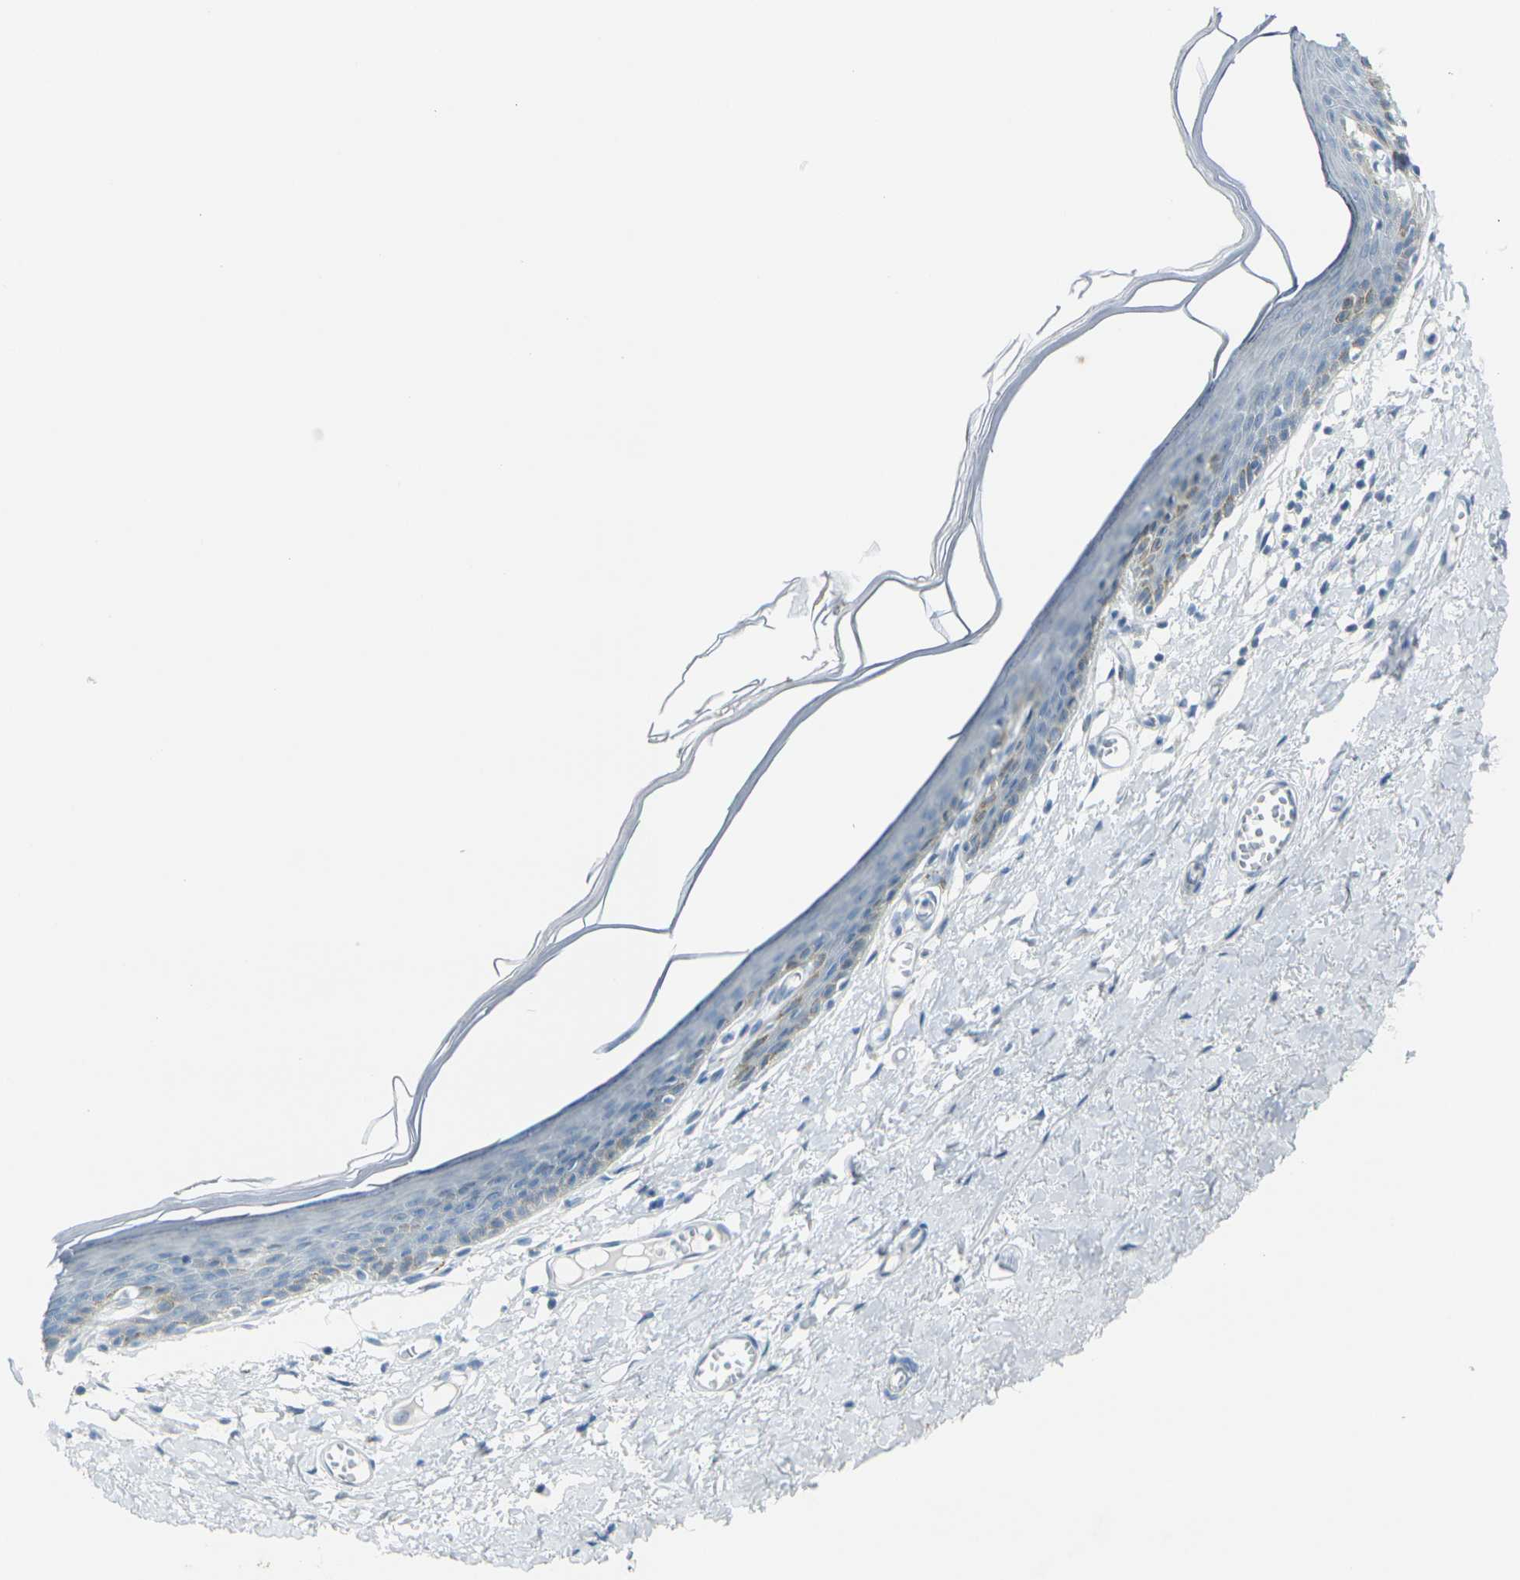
{"staining": {"intensity": "negative", "quantity": "none", "location": "none"}, "tissue": "skin", "cell_type": "Epidermal cells", "image_type": "normal", "snomed": [{"axis": "morphology", "description": "Normal tissue, NOS"}, {"axis": "topography", "description": "Vulva"}], "caption": "This photomicrograph is of normal skin stained with immunohistochemistry to label a protein in brown with the nuclei are counter-stained blue. There is no positivity in epidermal cells.", "gene": "ANKRD46", "patient": {"sex": "female", "age": 54}}